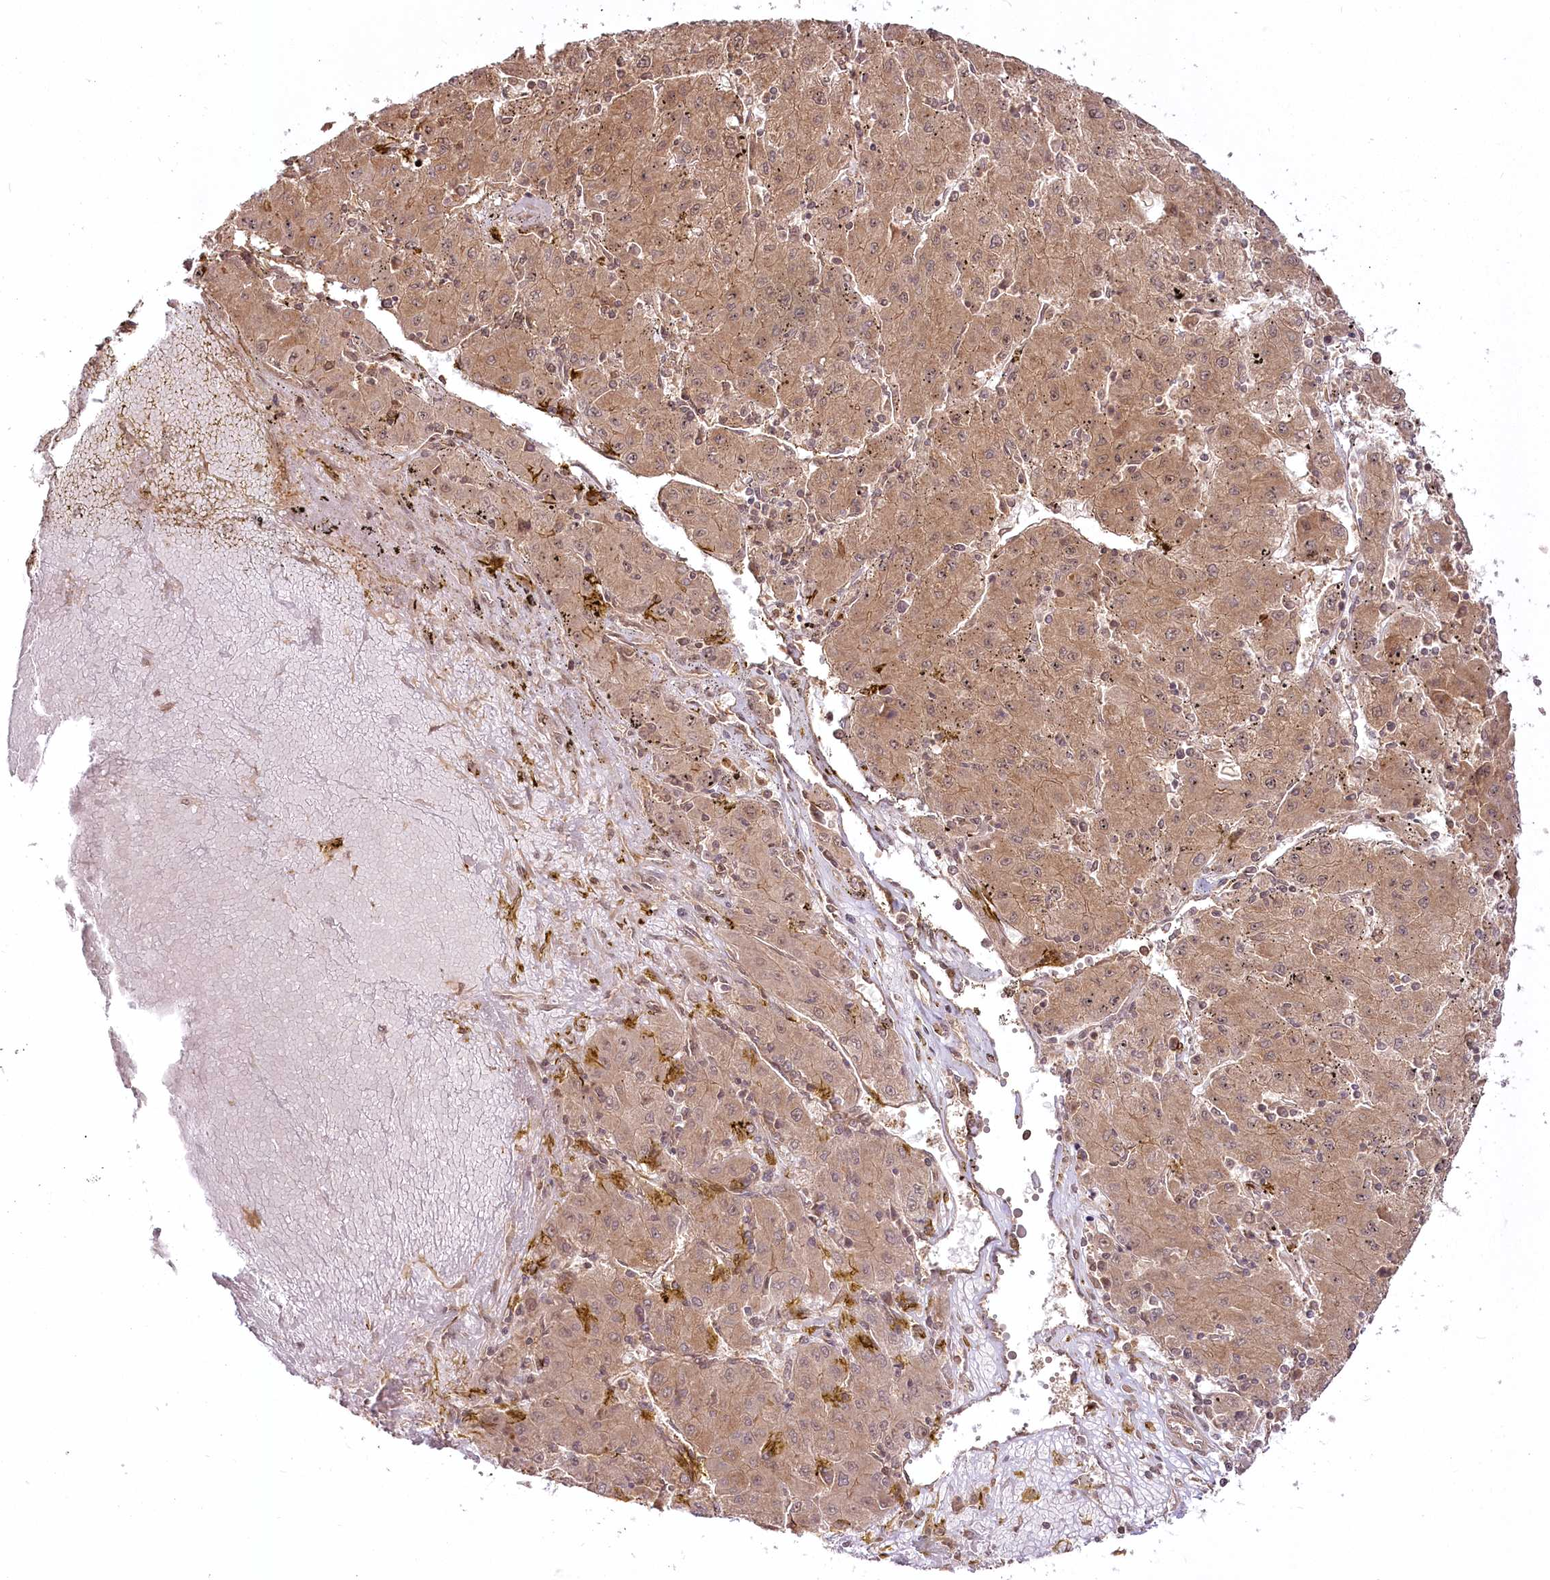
{"staining": {"intensity": "moderate", "quantity": ">75%", "location": "cytoplasmic/membranous"}, "tissue": "liver cancer", "cell_type": "Tumor cells", "image_type": "cancer", "snomed": [{"axis": "morphology", "description": "Carcinoma, Hepatocellular, NOS"}, {"axis": "topography", "description": "Liver"}], "caption": "Protein expression analysis of human hepatocellular carcinoma (liver) reveals moderate cytoplasmic/membranous staining in about >75% of tumor cells. The protein of interest is shown in brown color, while the nuclei are stained blue.", "gene": "R3HDM2", "patient": {"sex": "male", "age": 72}}